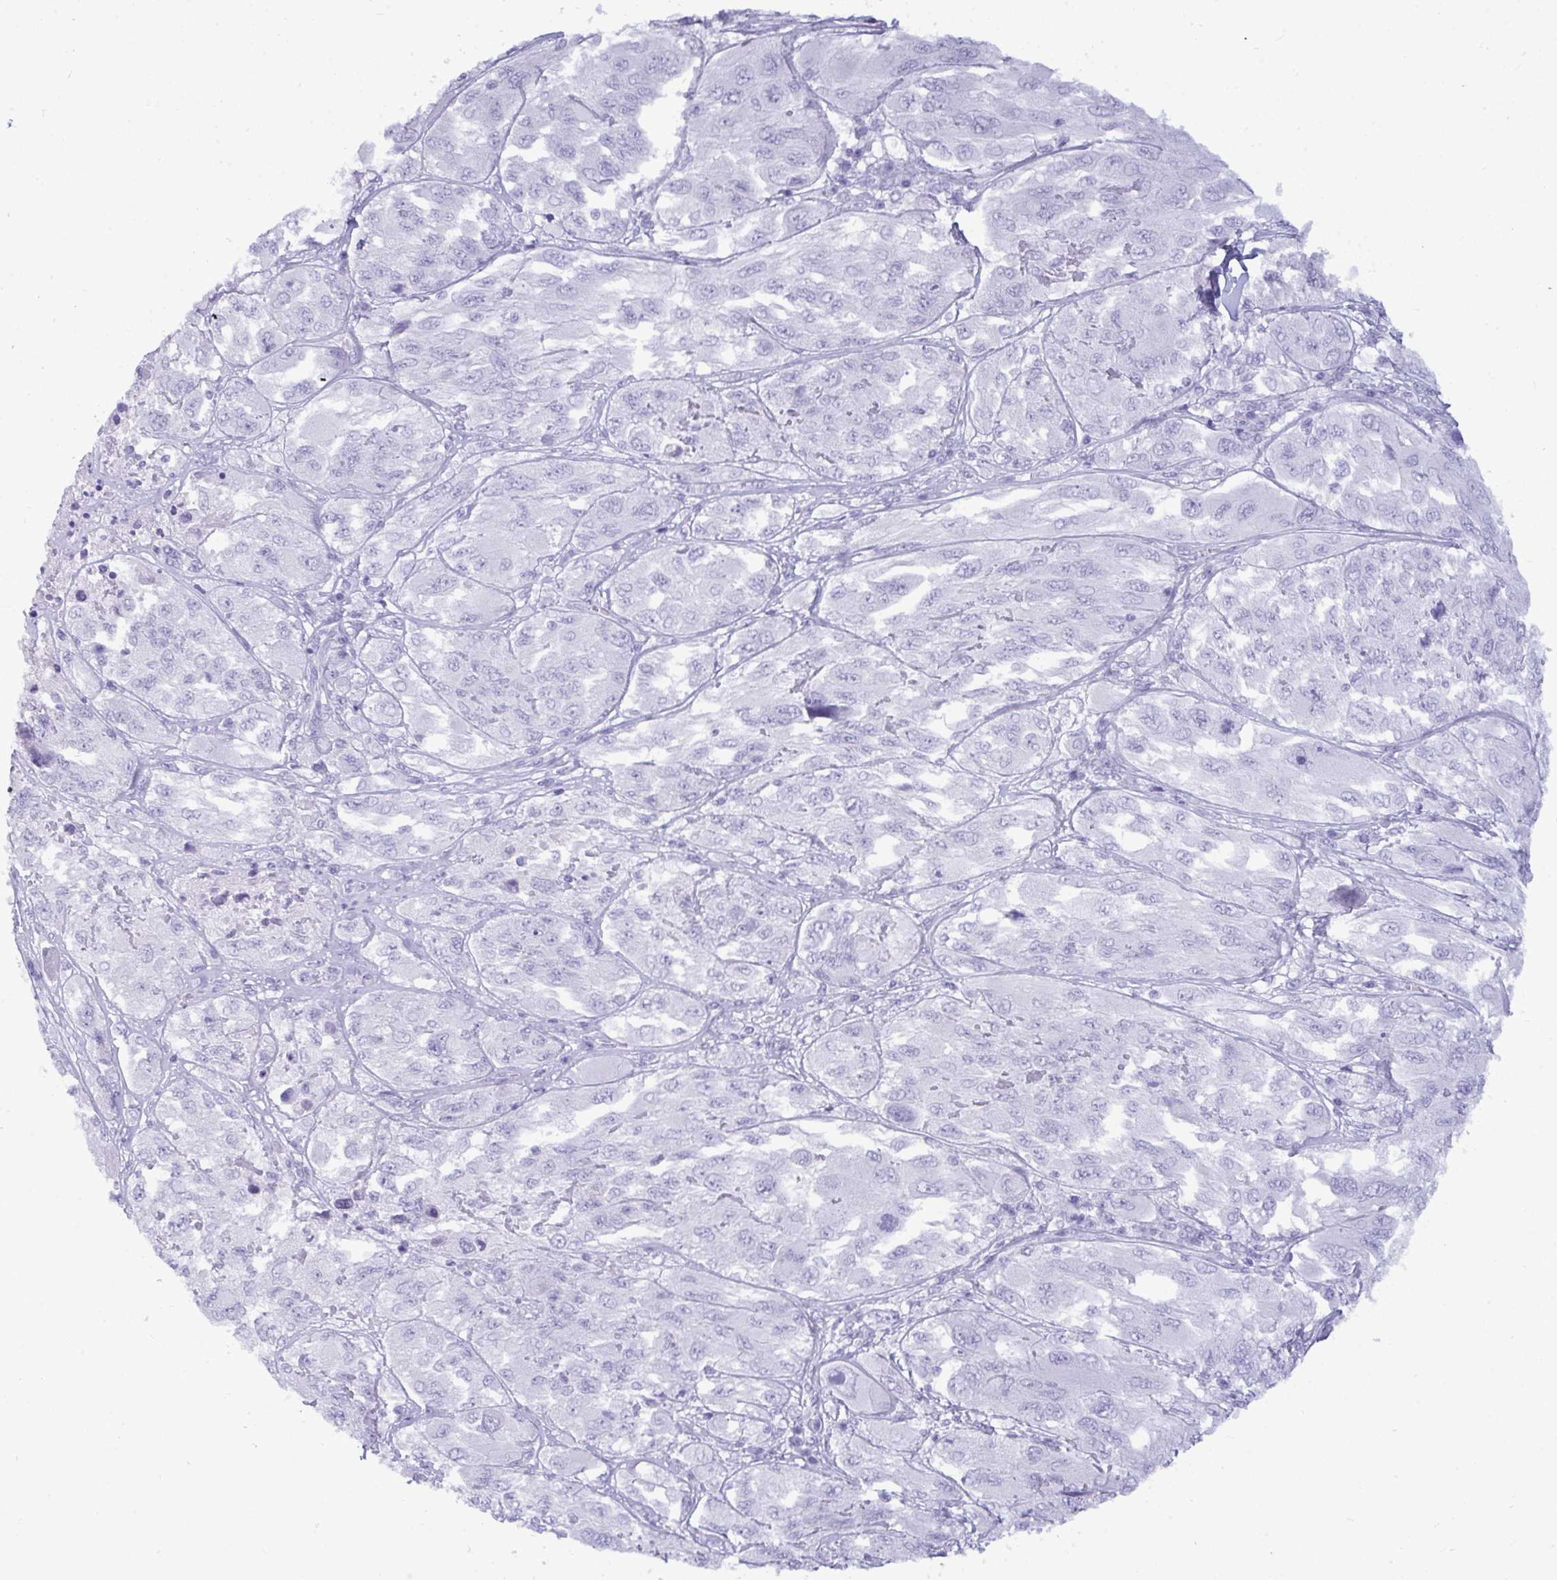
{"staining": {"intensity": "negative", "quantity": "none", "location": "none"}, "tissue": "melanoma", "cell_type": "Tumor cells", "image_type": "cancer", "snomed": [{"axis": "morphology", "description": "Malignant melanoma, NOS"}, {"axis": "topography", "description": "Skin"}], "caption": "The micrograph displays no staining of tumor cells in melanoma.", "gene": "ANKRD60", "patient": {"sex": "female", "age": 91}}